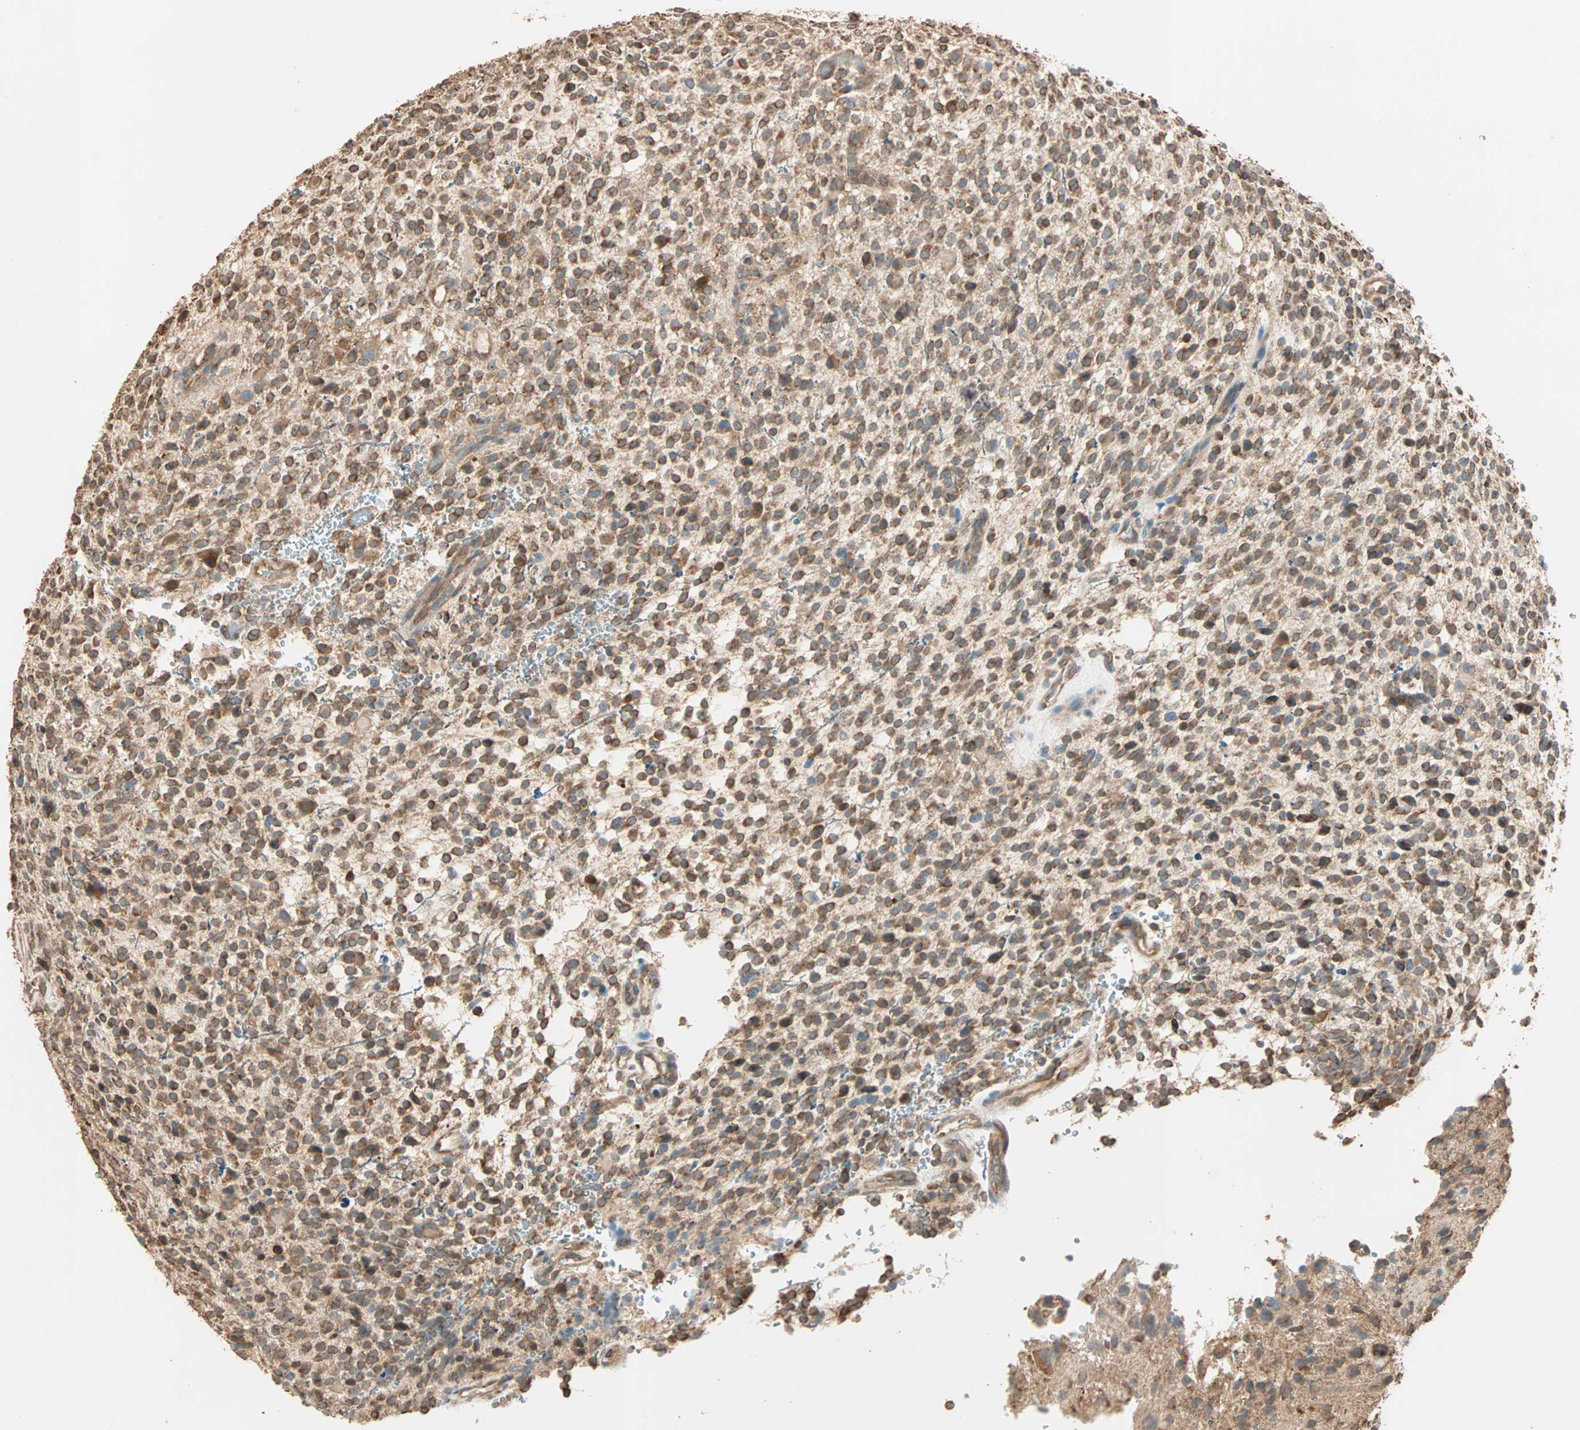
{"staining": {"intensity": "strong", "quantity": ">75%", "location": "cytoplasmic/membranous"}, "tissue": "glioma", "cell_type": "Tumor cells", "image_type": "cancer", "snomed": [{"axis": "morphology", "description": "Glioma, malignant, High grade"}, {"axis": "topography", "description": "Brain"}], "caption": "The photomicrograph shows staining of malignant glioma (high-grade), revealing strong cytoplasmic/membranous protein staining (brown color) within tumor cells.", "gene": "EIF4G2", "patient": {"sex": "male", "age": 48}}